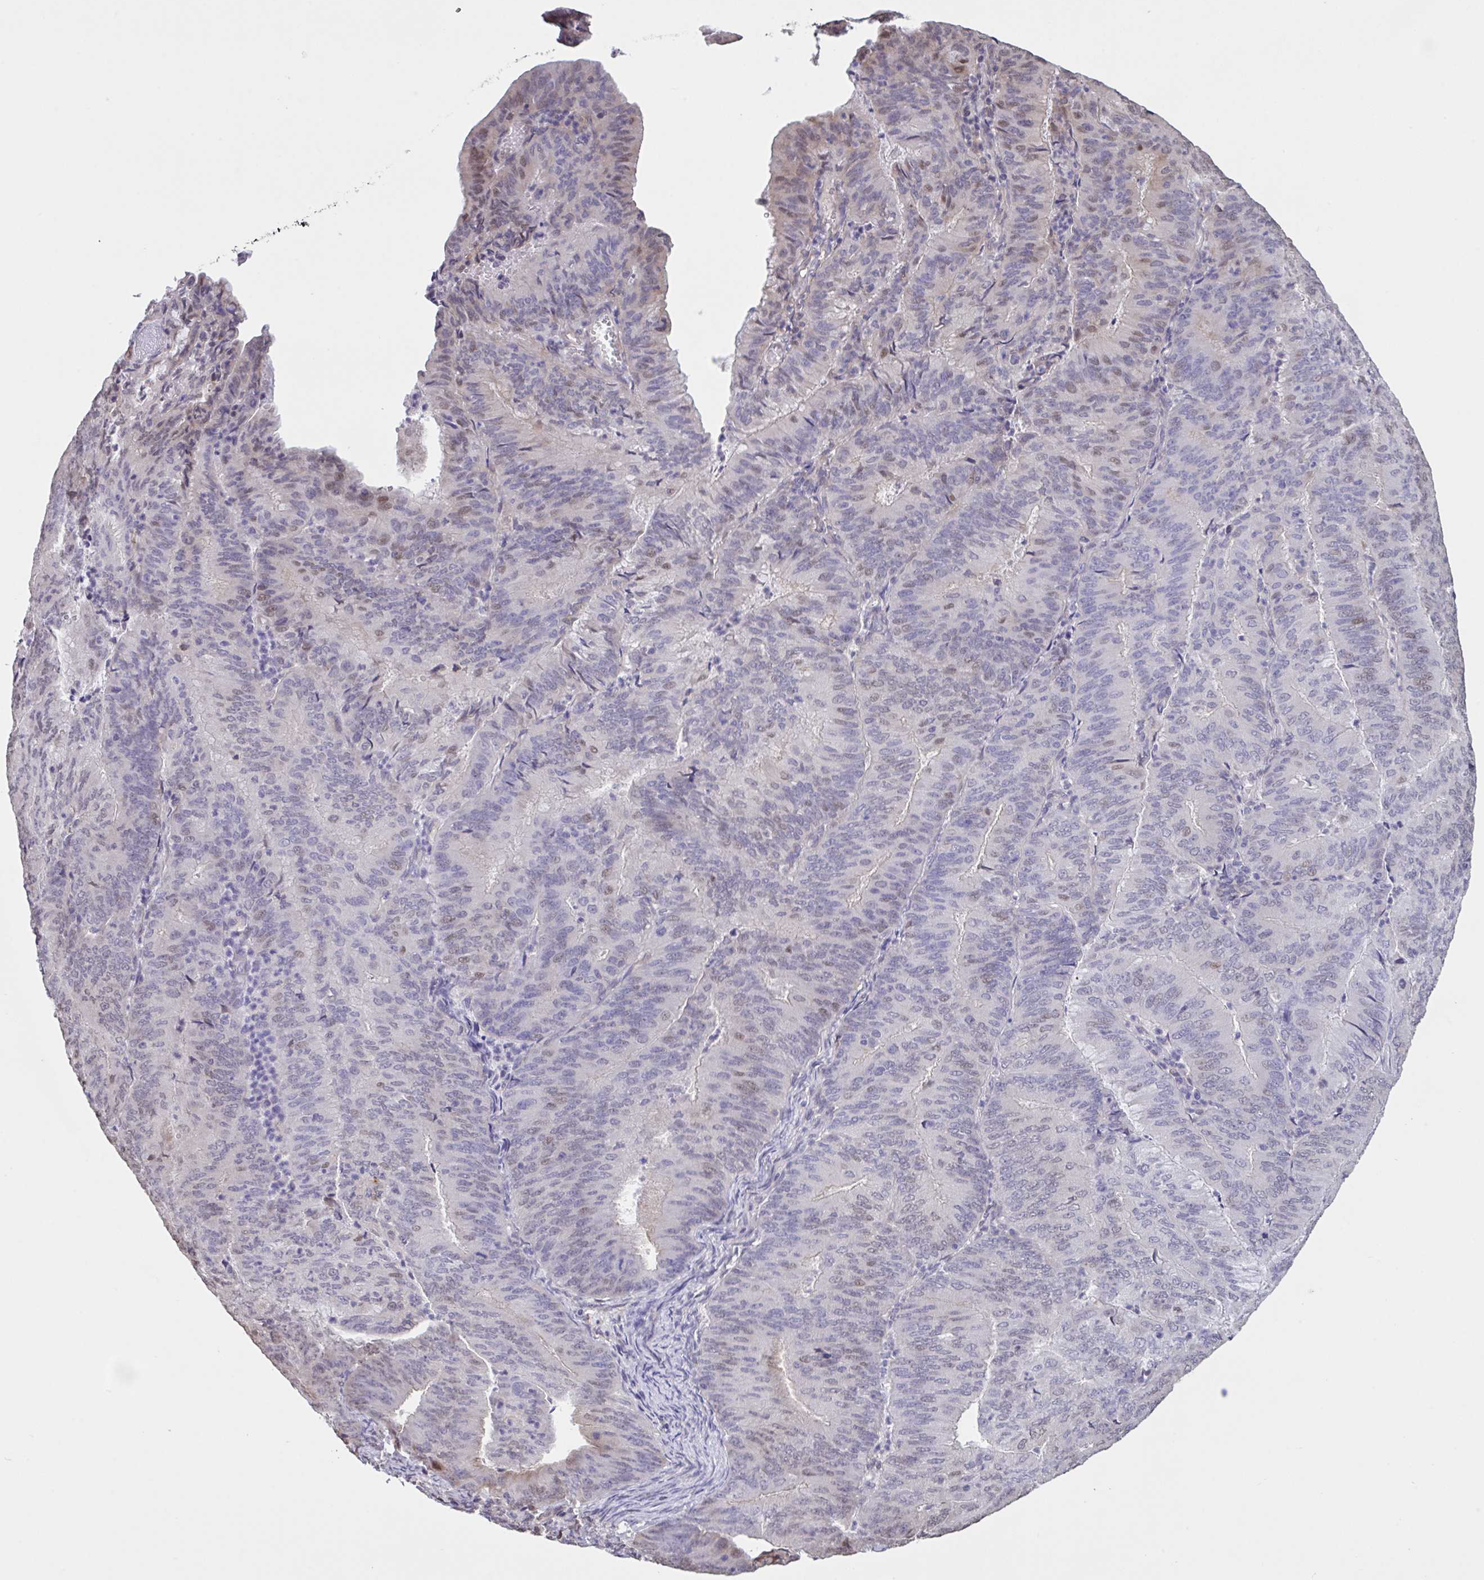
{"staining": {"intensity": "moderate", "quantity": "<25%", "location": "nuclear"}, "tissue": "endometrial cancer", "cell_type": "Tumor cells", "image_type": "cancer", "snomed": [{"axis": "morphology", "description": "Adenocarcinoma, NOS"}, {"axis": "topography", "description": "Endometrium"}], "caption": "The photomicrograph displays a brown stain indicating the presence of a protein in the nuclear of tumor cells in endometrial cancer.", "gene": "MRGPRX2", "patient": {"sex": "female", "age": 57}}